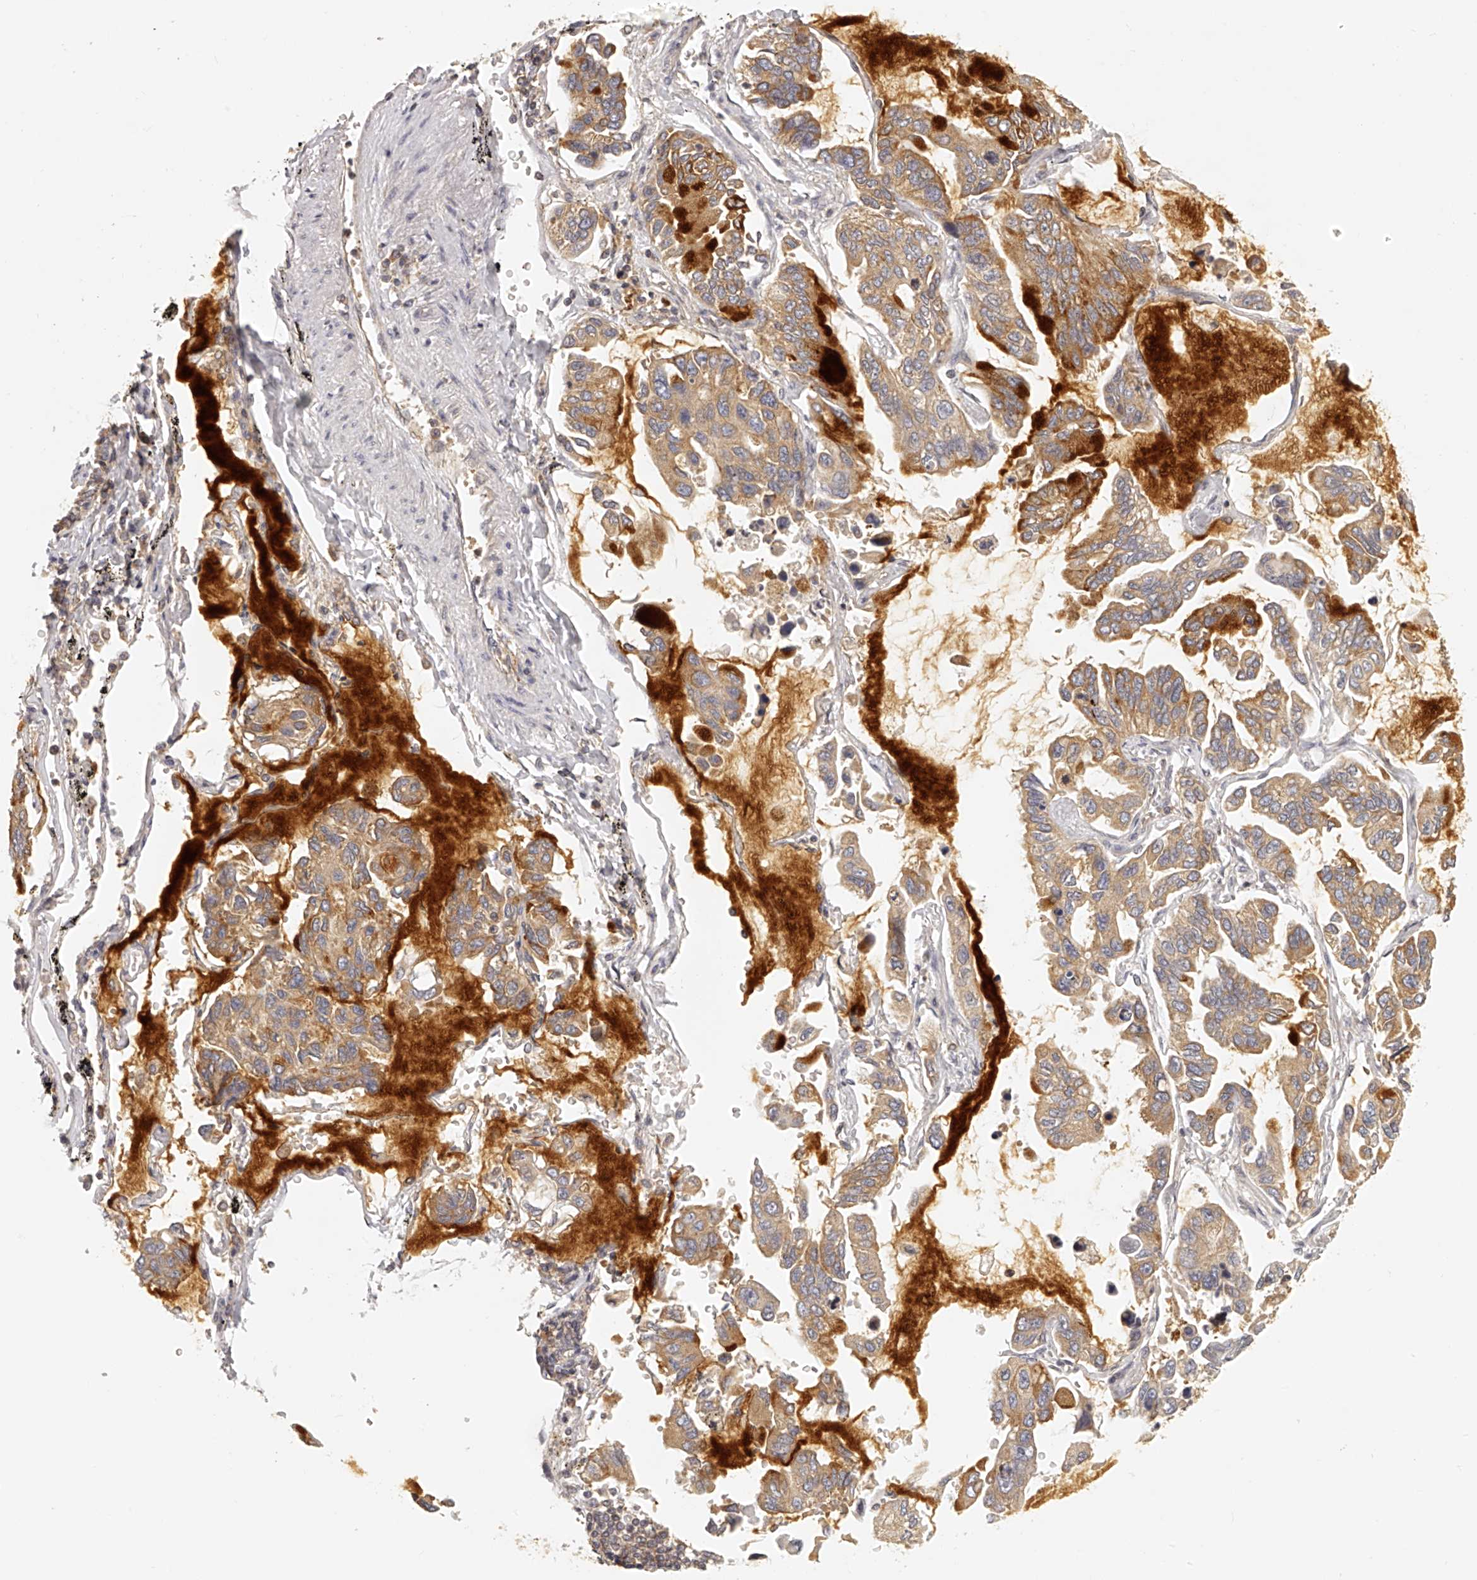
{"staining": {"intensity": "moderate", "quantity": ">75%", "location": "cytoplasmic/membranous"}, "tissue": "lung cancer", "cell_type": "Tumor cells", "image_type": "cancer", "snomed": [{"axis": "morphology", "description": "Adenocarcinoma, NOS"}, {"axis": "topography", "description": "Lung"}], "caption": "Adenocarcinoma (lung) stained with a brown dye reveals moderate cytoplasmic/membranous positive staining in about >75% of tumor cells.", "gene": "EIF3I", "patient": {"sex": "male", "age": 64}}